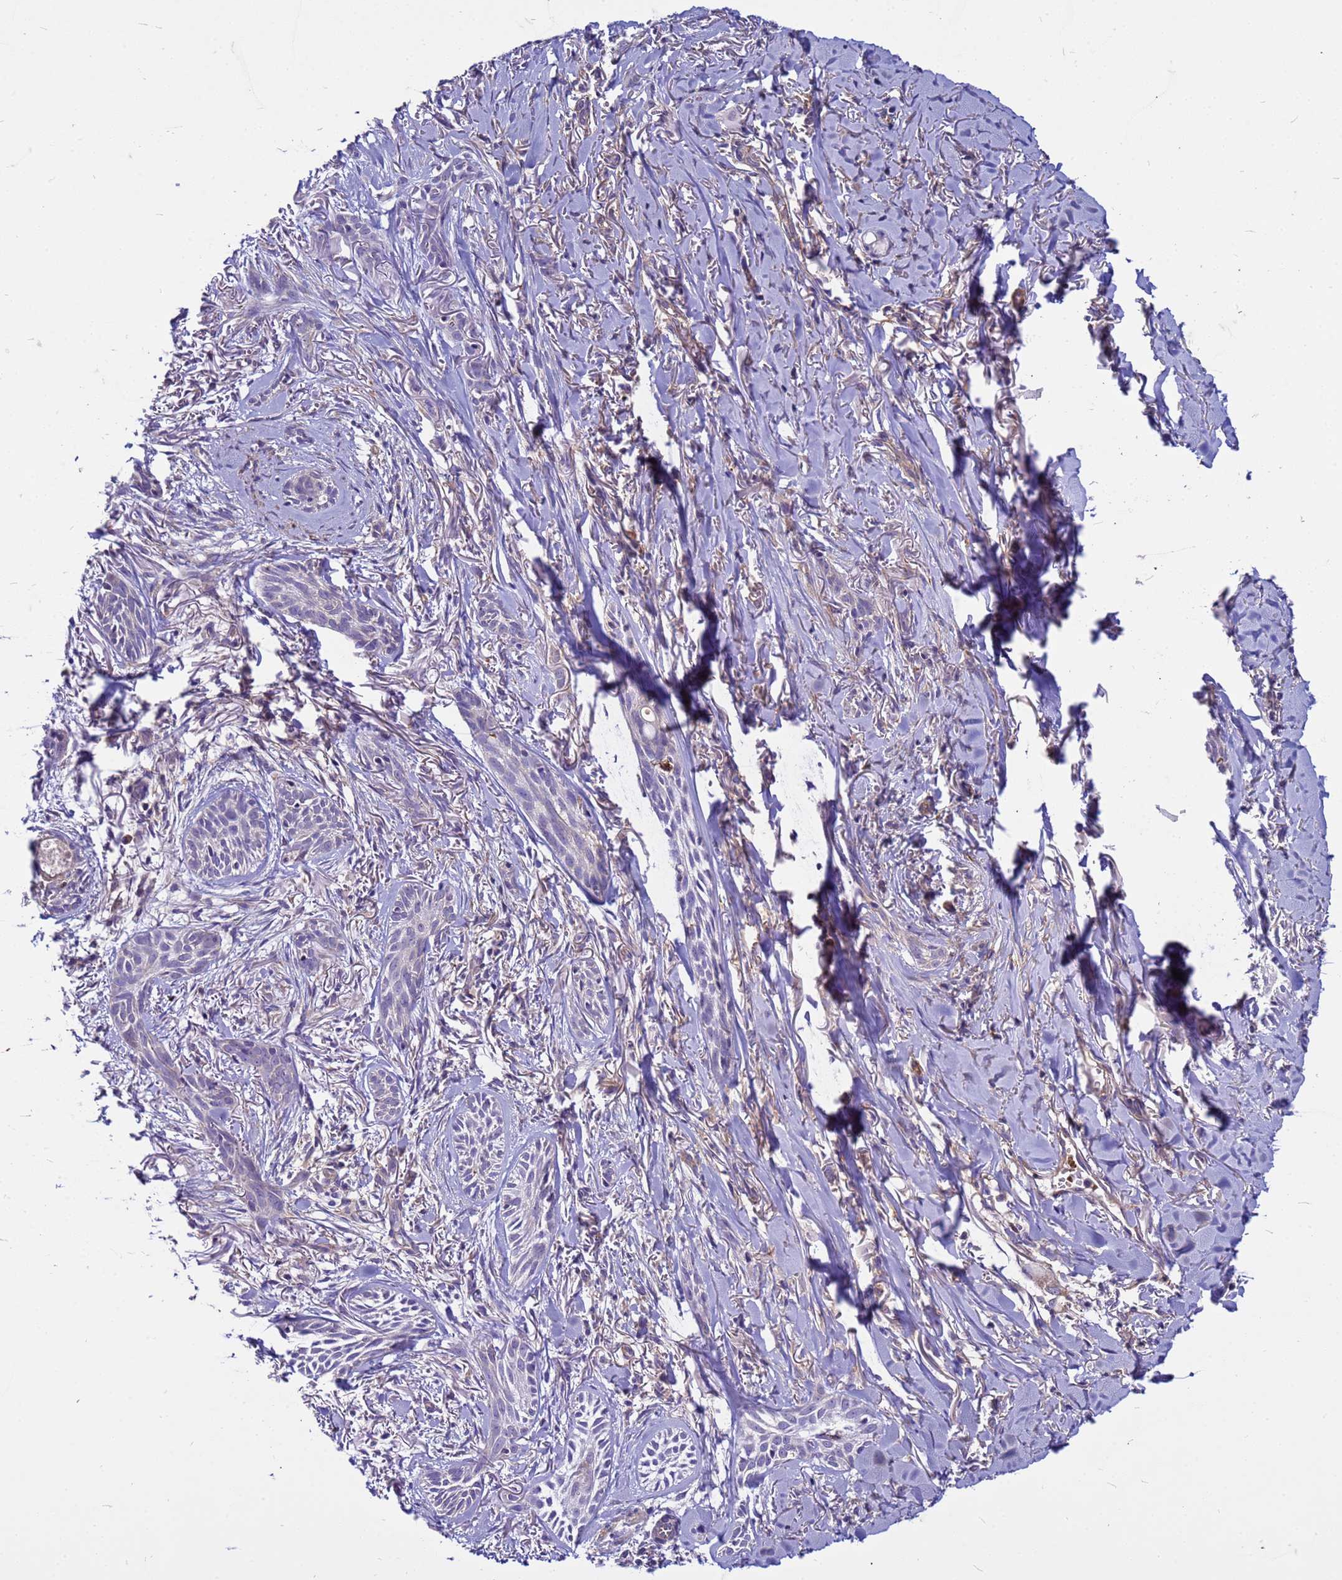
{"staining": {"intensity": "negative", "quantity": "none", "location": "none"}, "tissue": "skin cancer", "cell_type": "Tumor cells", "image_type": "cancer", "snomed": [{"axis": "morphology", "description": "Basal cell carcinoma"}, {"axis": "topography", "description": "Skin"}], "caption": "Immunohistochemistry micrograph of neoplastic tissue: basal cell carcinoma (skin) stained with DAB (3,3'-diaminobenzidine) demonstrates no significant protein expression in tumor cells. (DAB immunohistochemistry, high magnification).", "gene": "PKD1", "patient": {"sex": "female", "age": 59}}